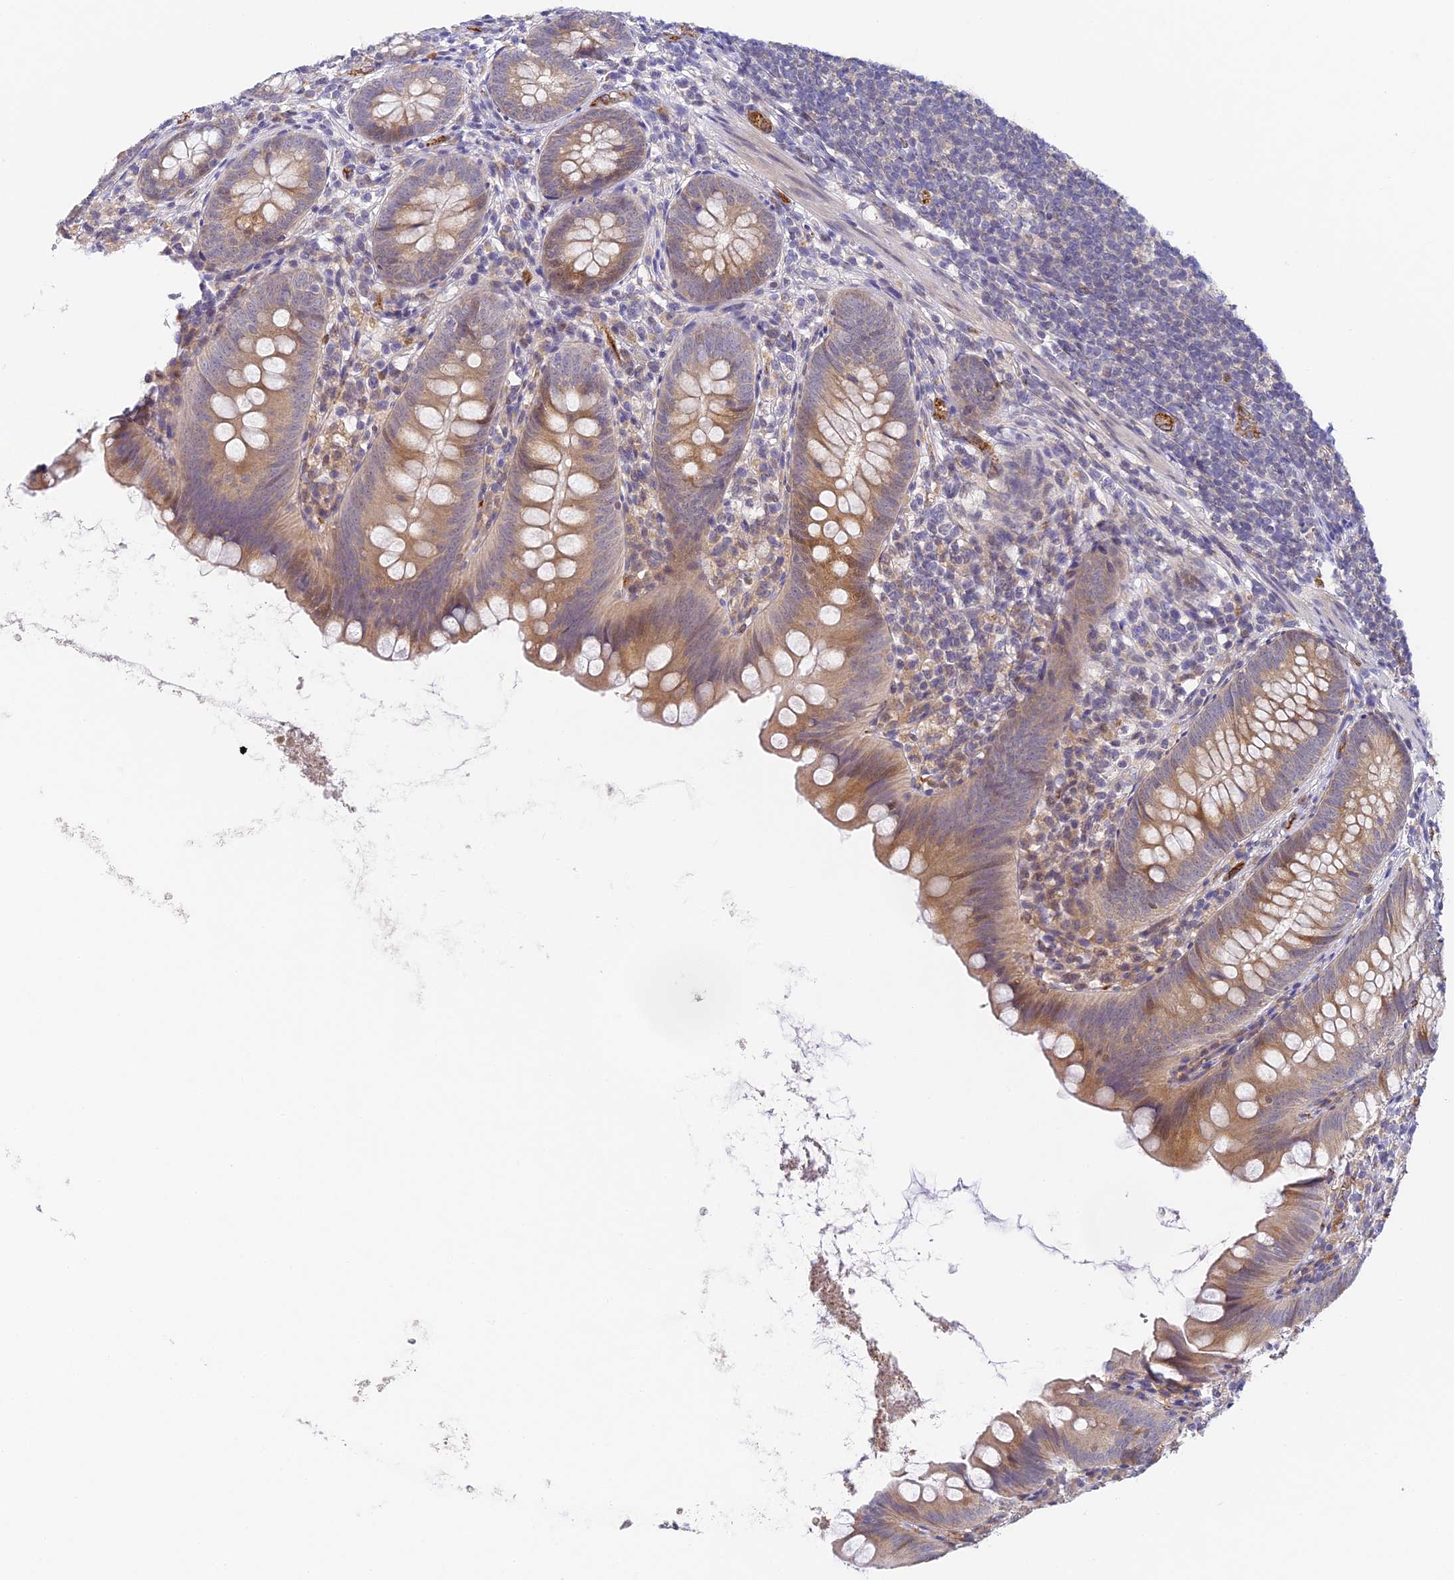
{"staining": {"intensity": "moderate", "quantity": "25%-75%", "location": "cytoplasmic/membranous"}, "tissue": "appendix", "cell_type": "Glandular cells", "image_type": "normal", "snomed": [{"axis": "morphology", "description": "Normal tissue, NOS"}, {"axis": "topography", "description": "Appendix"}], "caption": "Protein staining demonstrates moderate cytoplasmic/membranous staining in about 25%-75% of glandular cells in unremarkable appendix. The staining is performed using DAB (3,3'-diaminobenzidine) brown chromogen to label protein expression. The nuclei are counter-stained blue using hematoxylin.", "gene": "DNAAF10", "patient": {"sex": "female", "age": 62}}